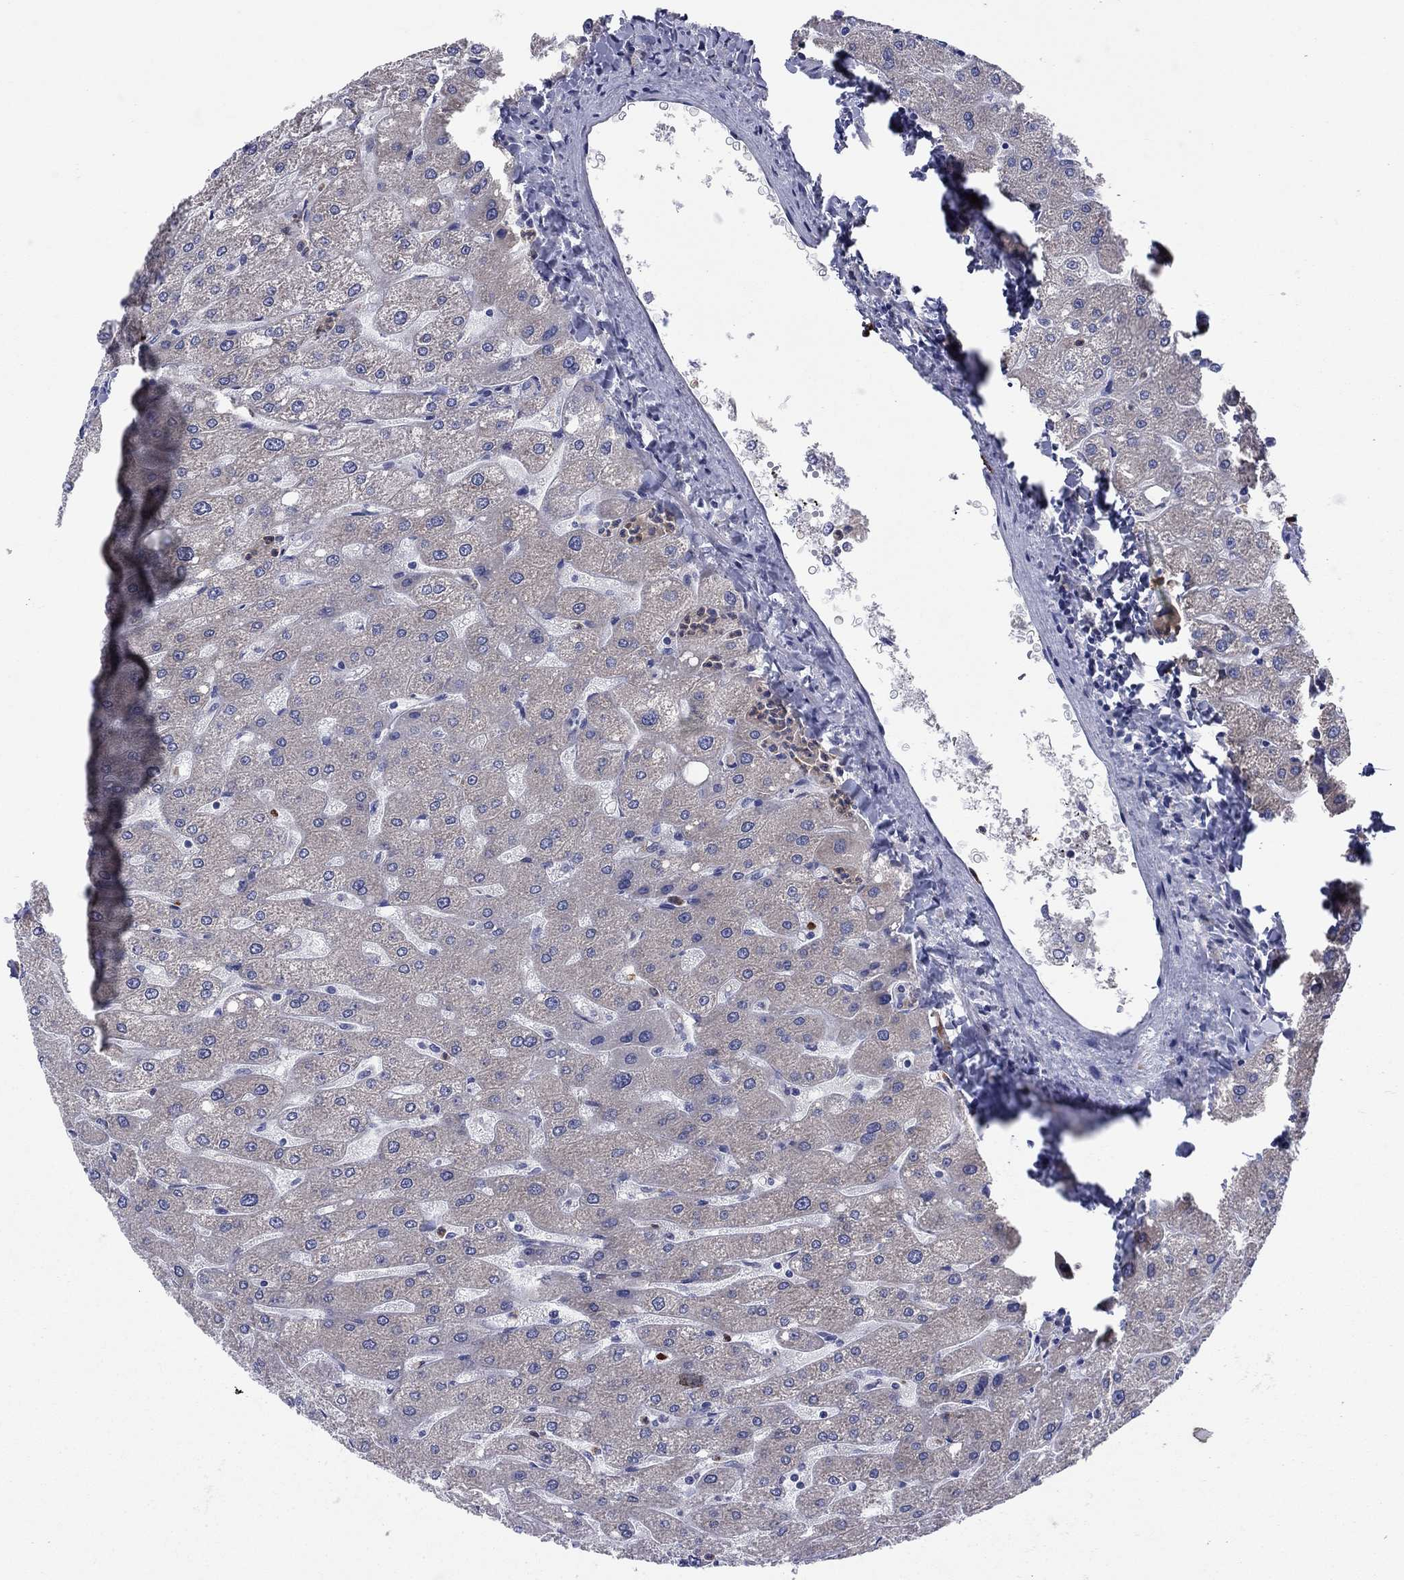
{"staining": {"intensity": "negative", "quantity": "none", "location": "none"}, "tissue": "liver", "cell_type": "Cholangiocytes", "image_type": "normal", "snomed": [{"axis": "morphology", "description": "Normal tissue, NOS"}, {"axis": "topography", "description": "Liver"}], "caption": "This photomicrograph is of benign liver stained with immunohistochemistry to label a protein in brown with the nuclei are counter-stained blue. There is no expression in cholangiocytes. (DAB IHC with hematoxylin counter stain).", "gene": "GPR155", "patient": {"sex": "male", "age": 67}}